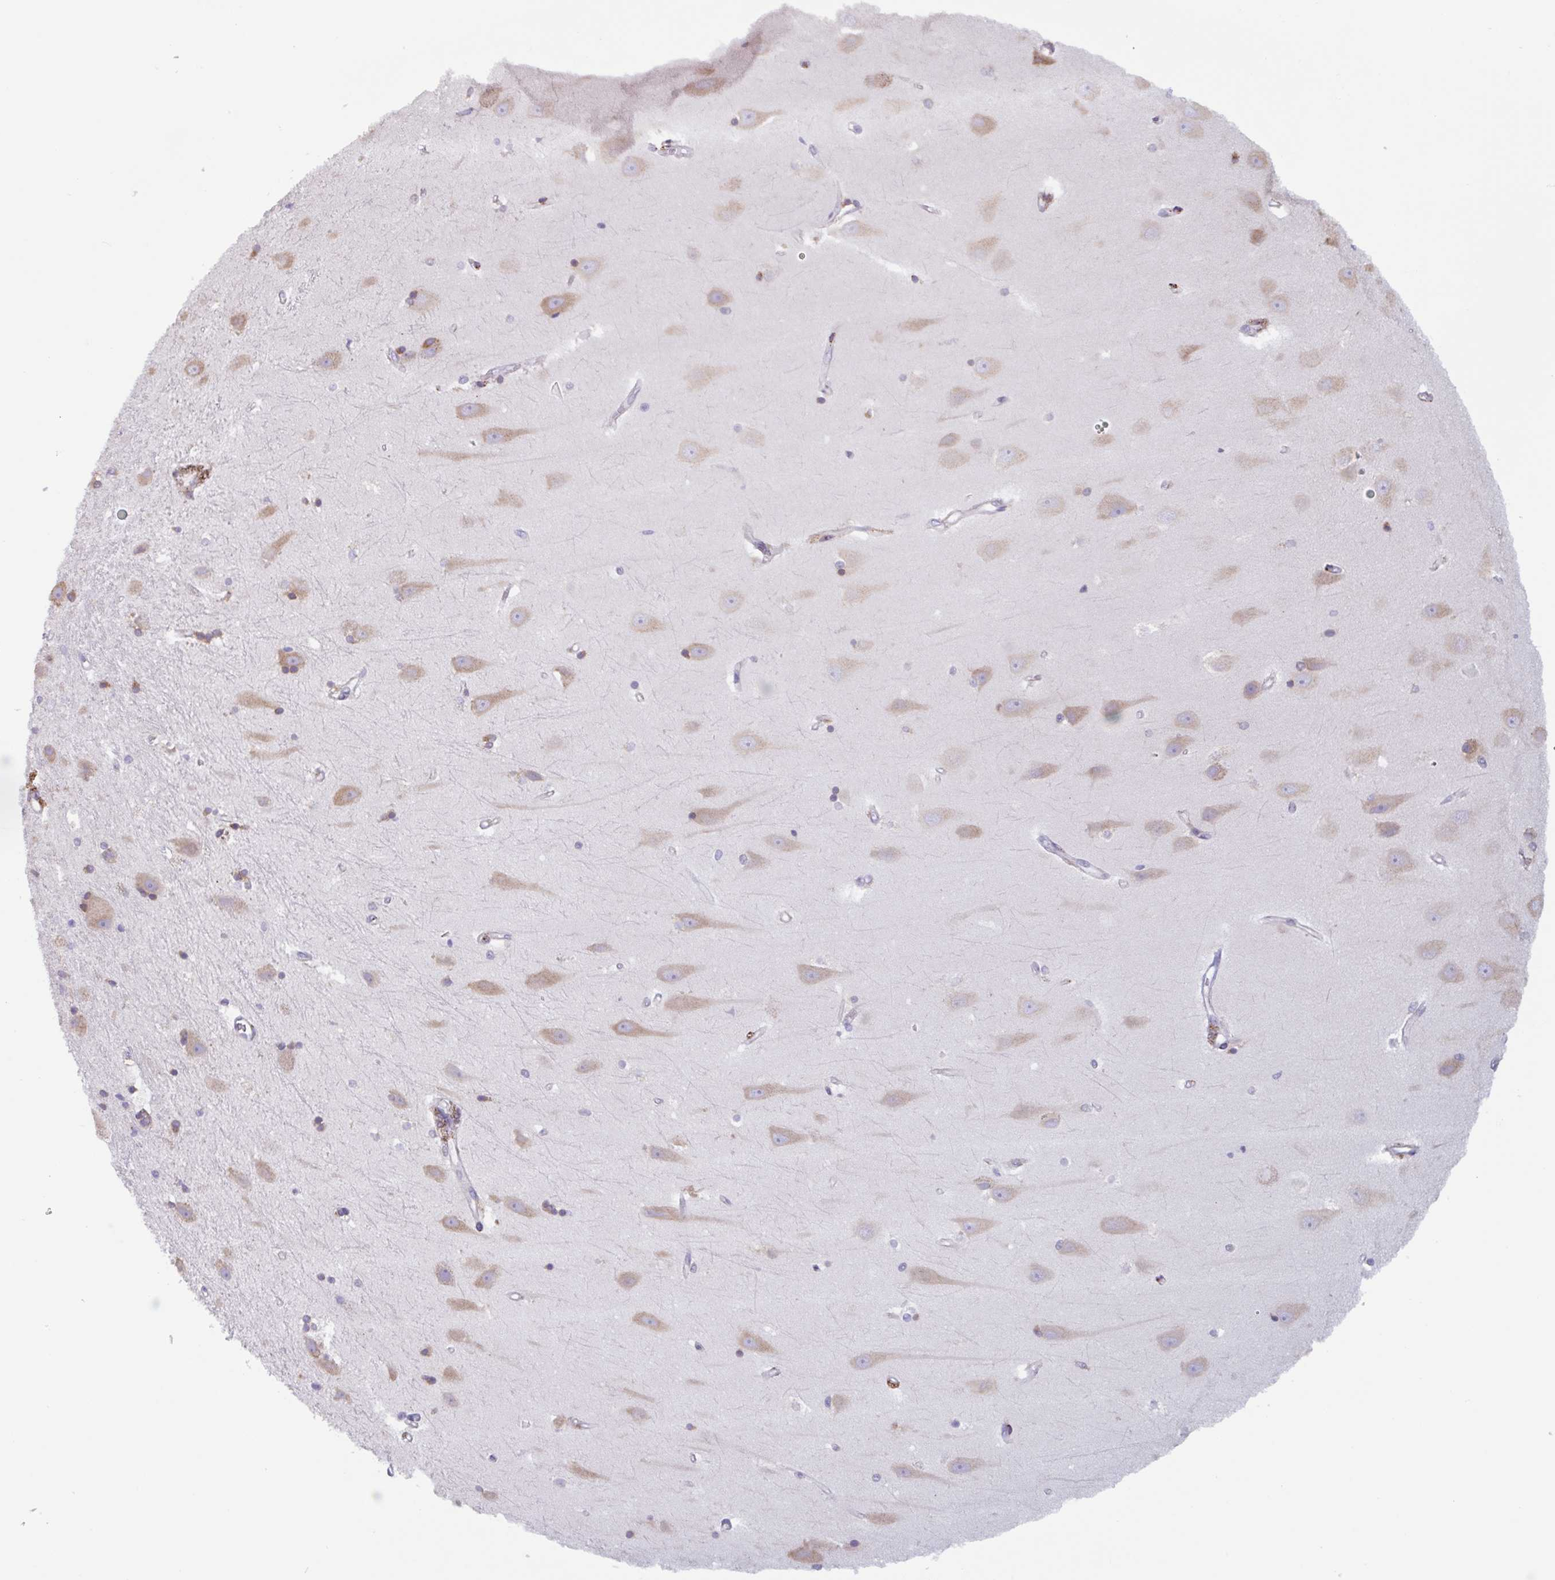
{"staining": {"intensity": "negative", "quantity": "none", "location": "none"}, "tissue": "hippocampus", "cell_type": "Glial cells", "image_type": "normal", "snomed": [{"axis": "morphology", "description": "Normal tissue, NOS"}, {"axis": "topography", "description": "Hippocampus"}], "caption": "Glial cells are negative for protein expression in normal human hippocampus.", "gene": "DOK4", "patient": {"sex": "male", "age": 63}}